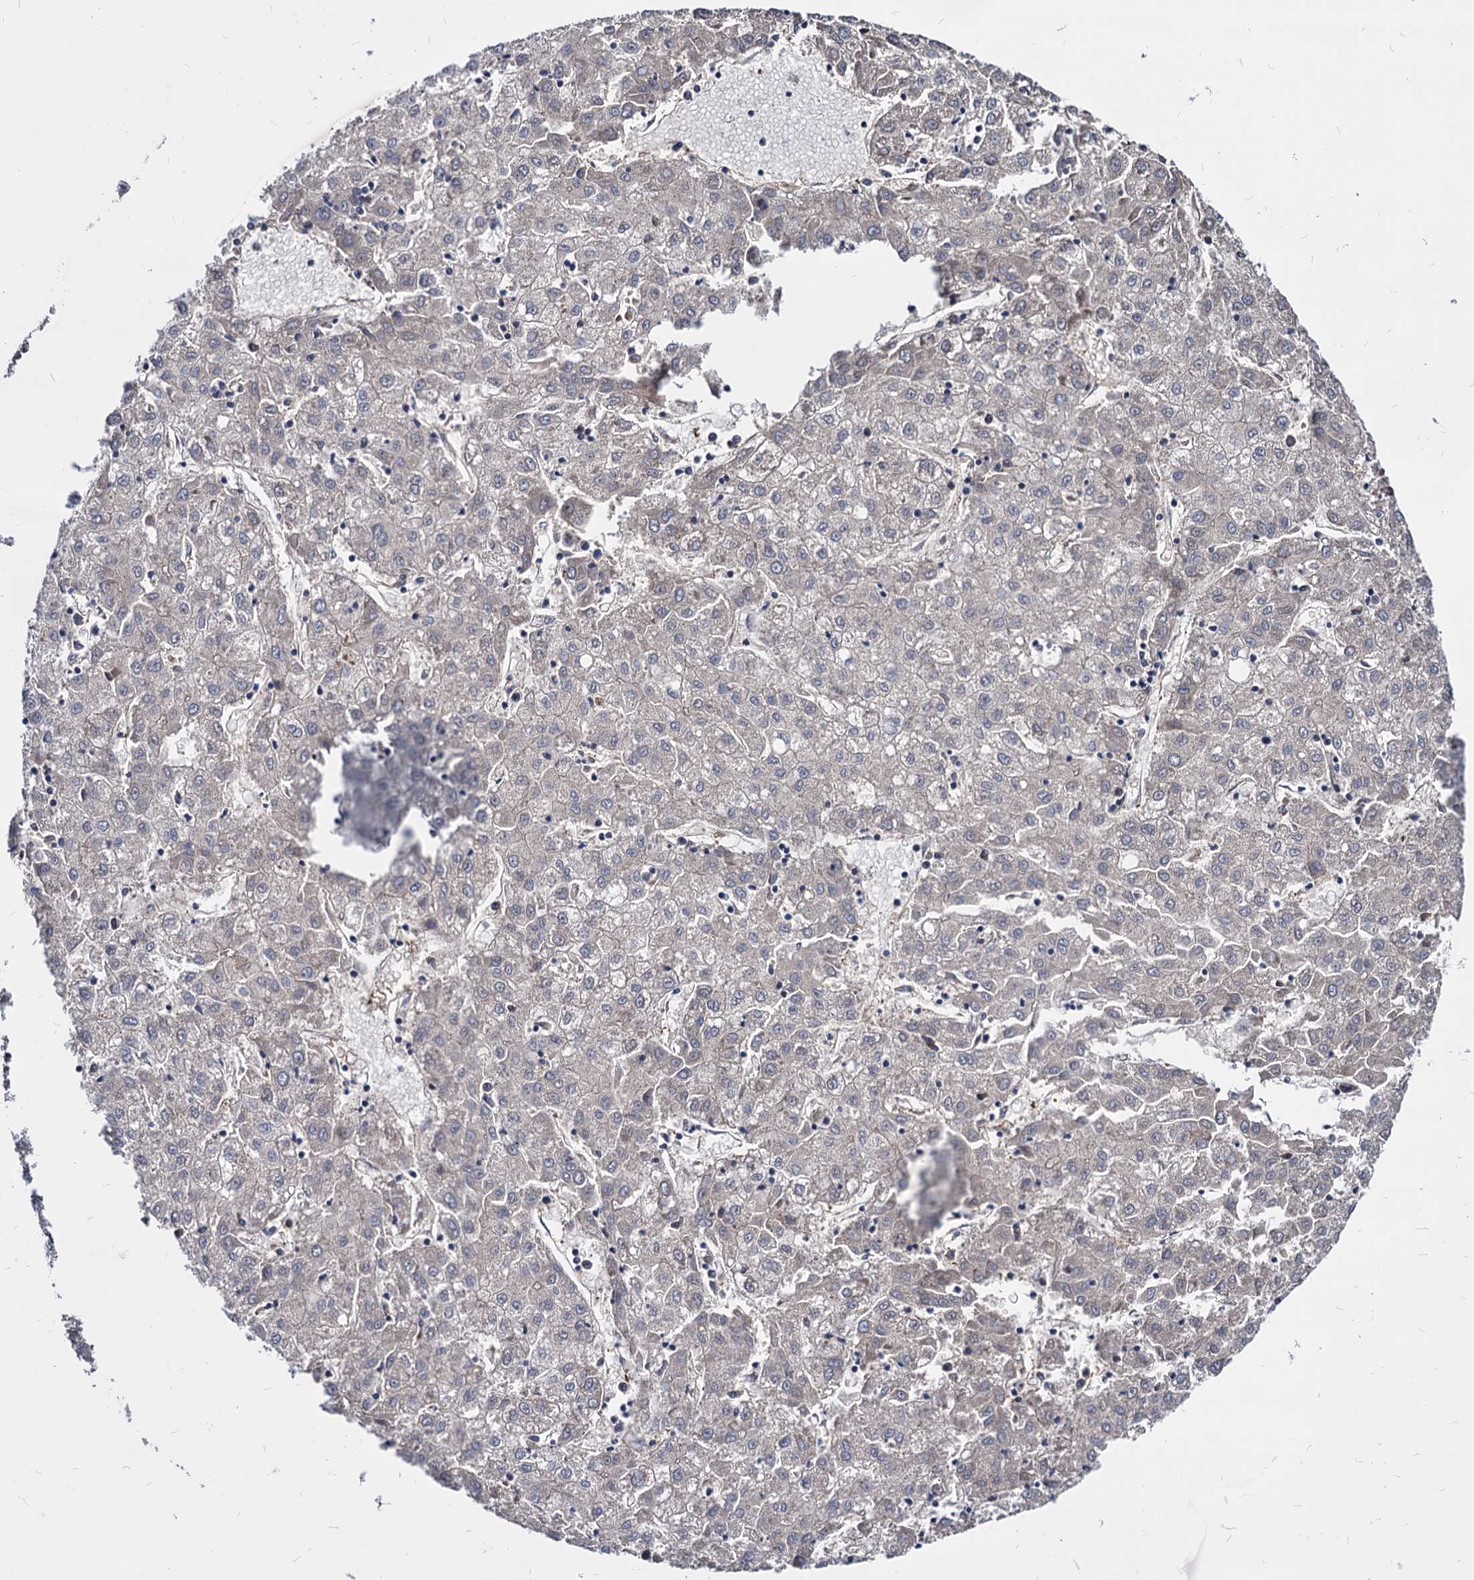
{"staining": {"intensity": "negative", "quantity": "none", "location": "none"}, "tissue": "liver cancer", "cell_type": "Tumor cells", "image_type": "cancer", "snomed": [{"axis": "morphology", "description": "Carcinoma, Hepatocellular, NOS"}, {"axis": "topography", "description": "Liver"}], "caption": "High magnification brightfield microscopy of liver cancer (hepatocellular carcinoma) stained with DAB (brown) and counterstained with hematoxylin (blue): tumor cells show no significant positivity.", "gene": "CPPED1", "patient": {"sex": "male", "age": 72}}